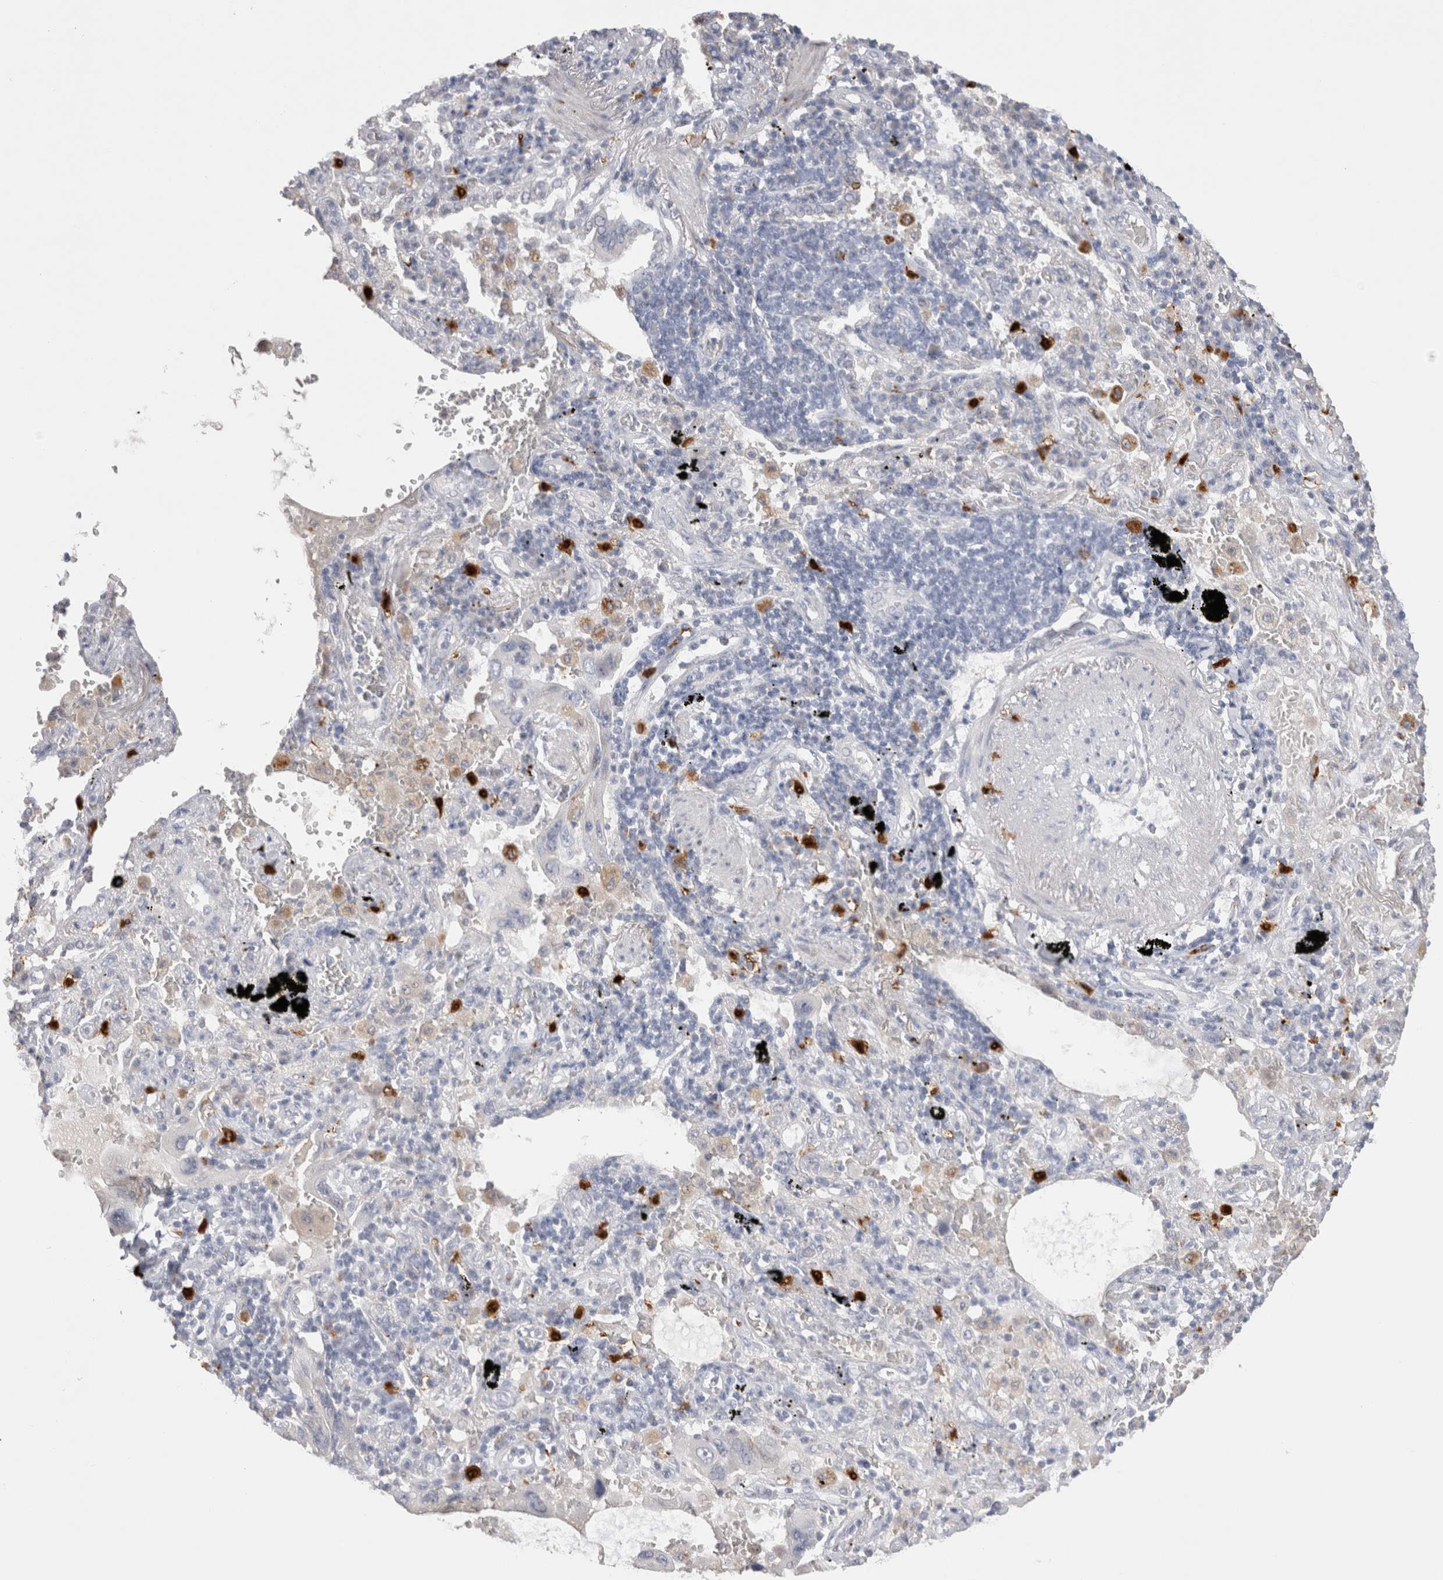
{"staining": {"intensity": "negative", "quantity": "none", "location": "none"}, "tissue": "lung cancer", "cell_type": "Tumor cells", "image_type": "cancer", "snomed": [{"axis": "morphology", "description": "Adenocarcinoma, NOS"}, {"axis": "topography", "description": "Lung"}], "caption": "Tumor cells are negative for protein expression in human lung adenocarcinoma.", "gene": "HPGDS", "patient": {"sex": "female", "age": 65}}